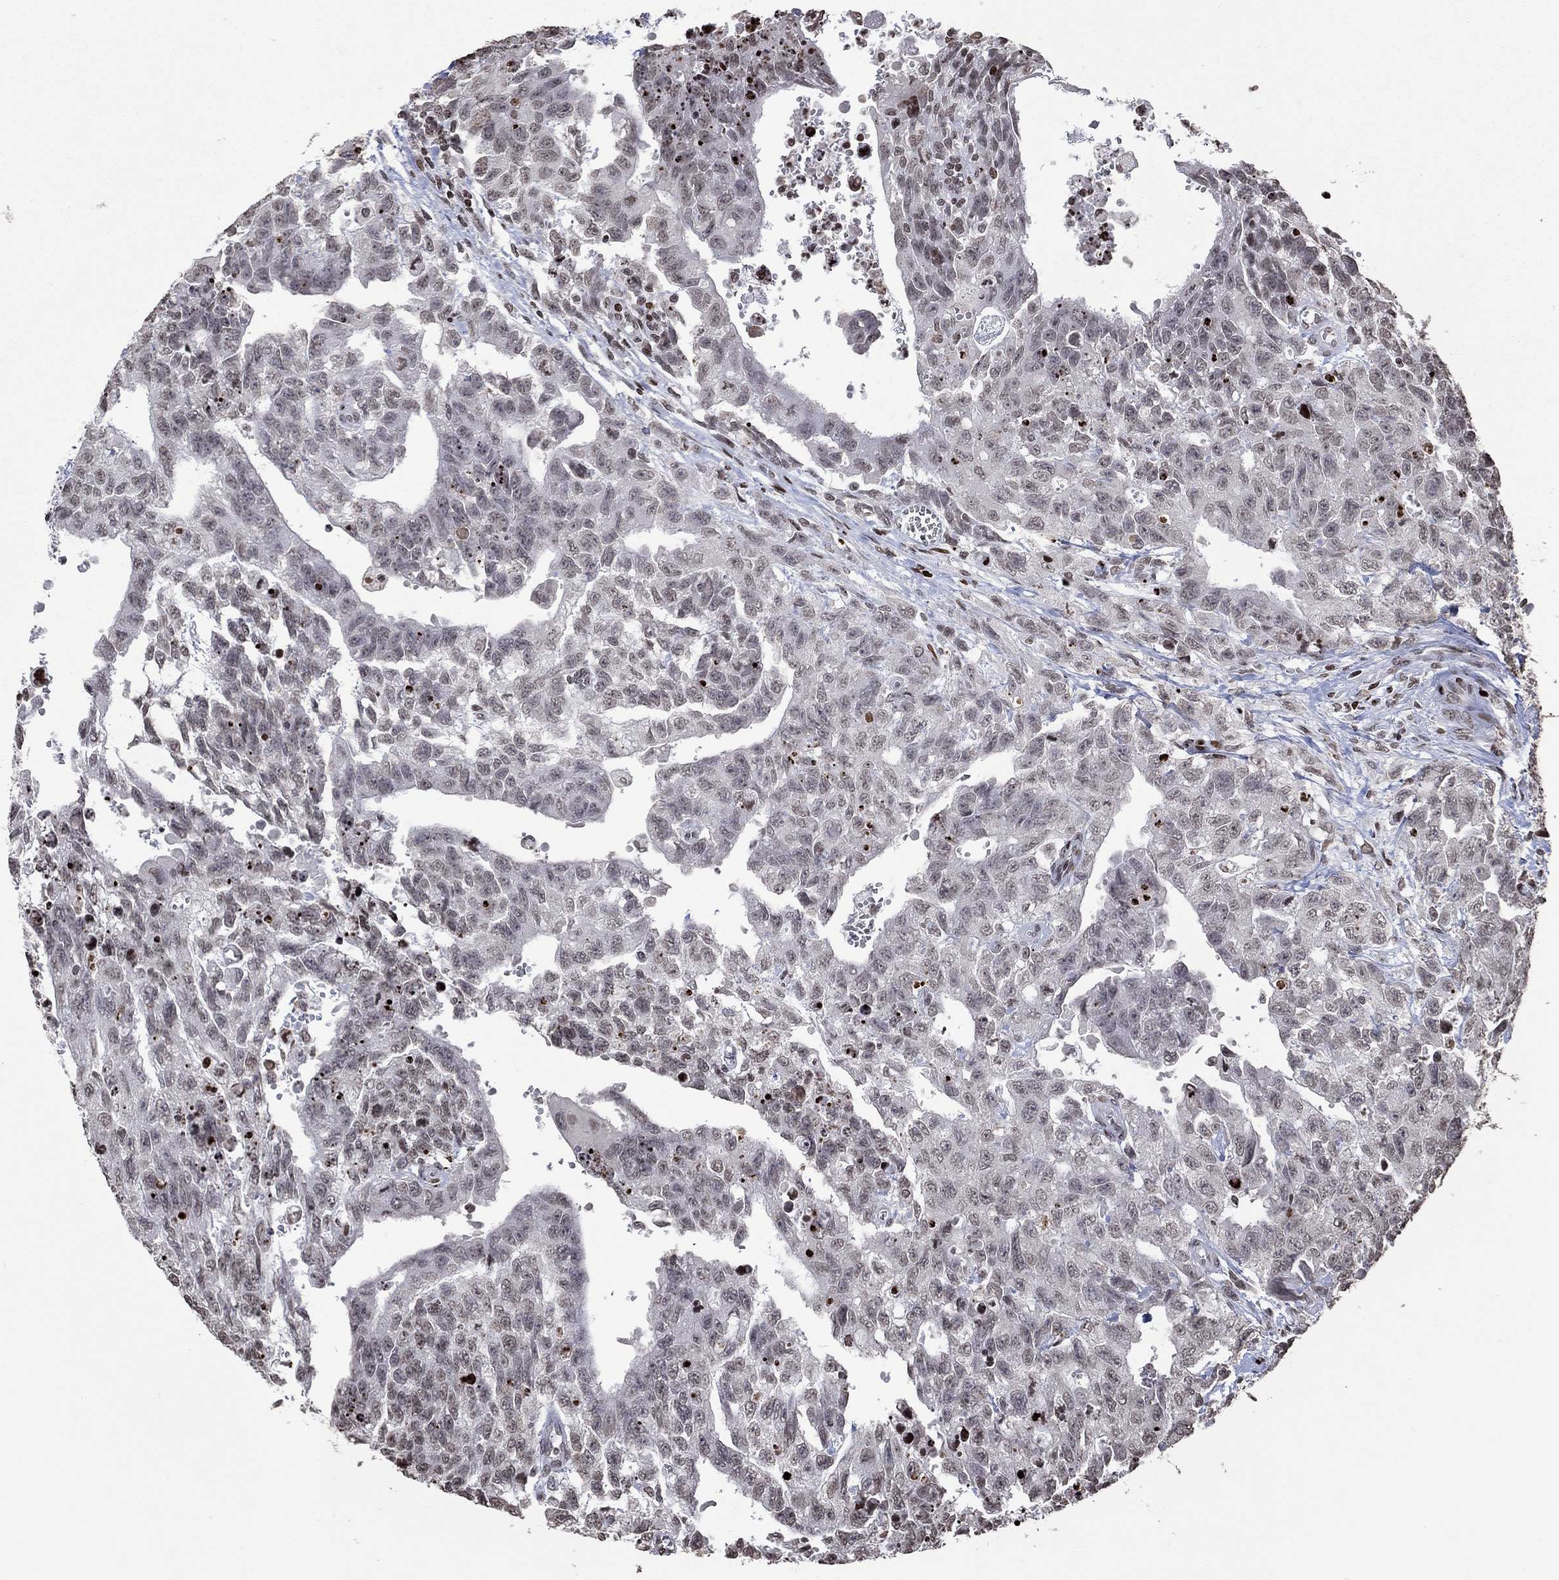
{"staining": {"intensity": "negative", "quantity": "none", "location": "none"}, "tissue": "testis cancer", "cell_type": "Tumor cells", "image_type": "cancer", "snomed": [{"axis": "morphology", "description": "Carcinoma, Embryonal, NOS"}, {"axis": "topography", "description": "Testis"}], "caption": "High magnification brightfield microscopy of testis cancer (embryonal carcinoma) stained with DAB (brown) and counterstained with hematoxylin (blue): tumor cells show no significant positivity.", "gene": "SRSF3", "patient": {"sex": "male", "age": 24}}